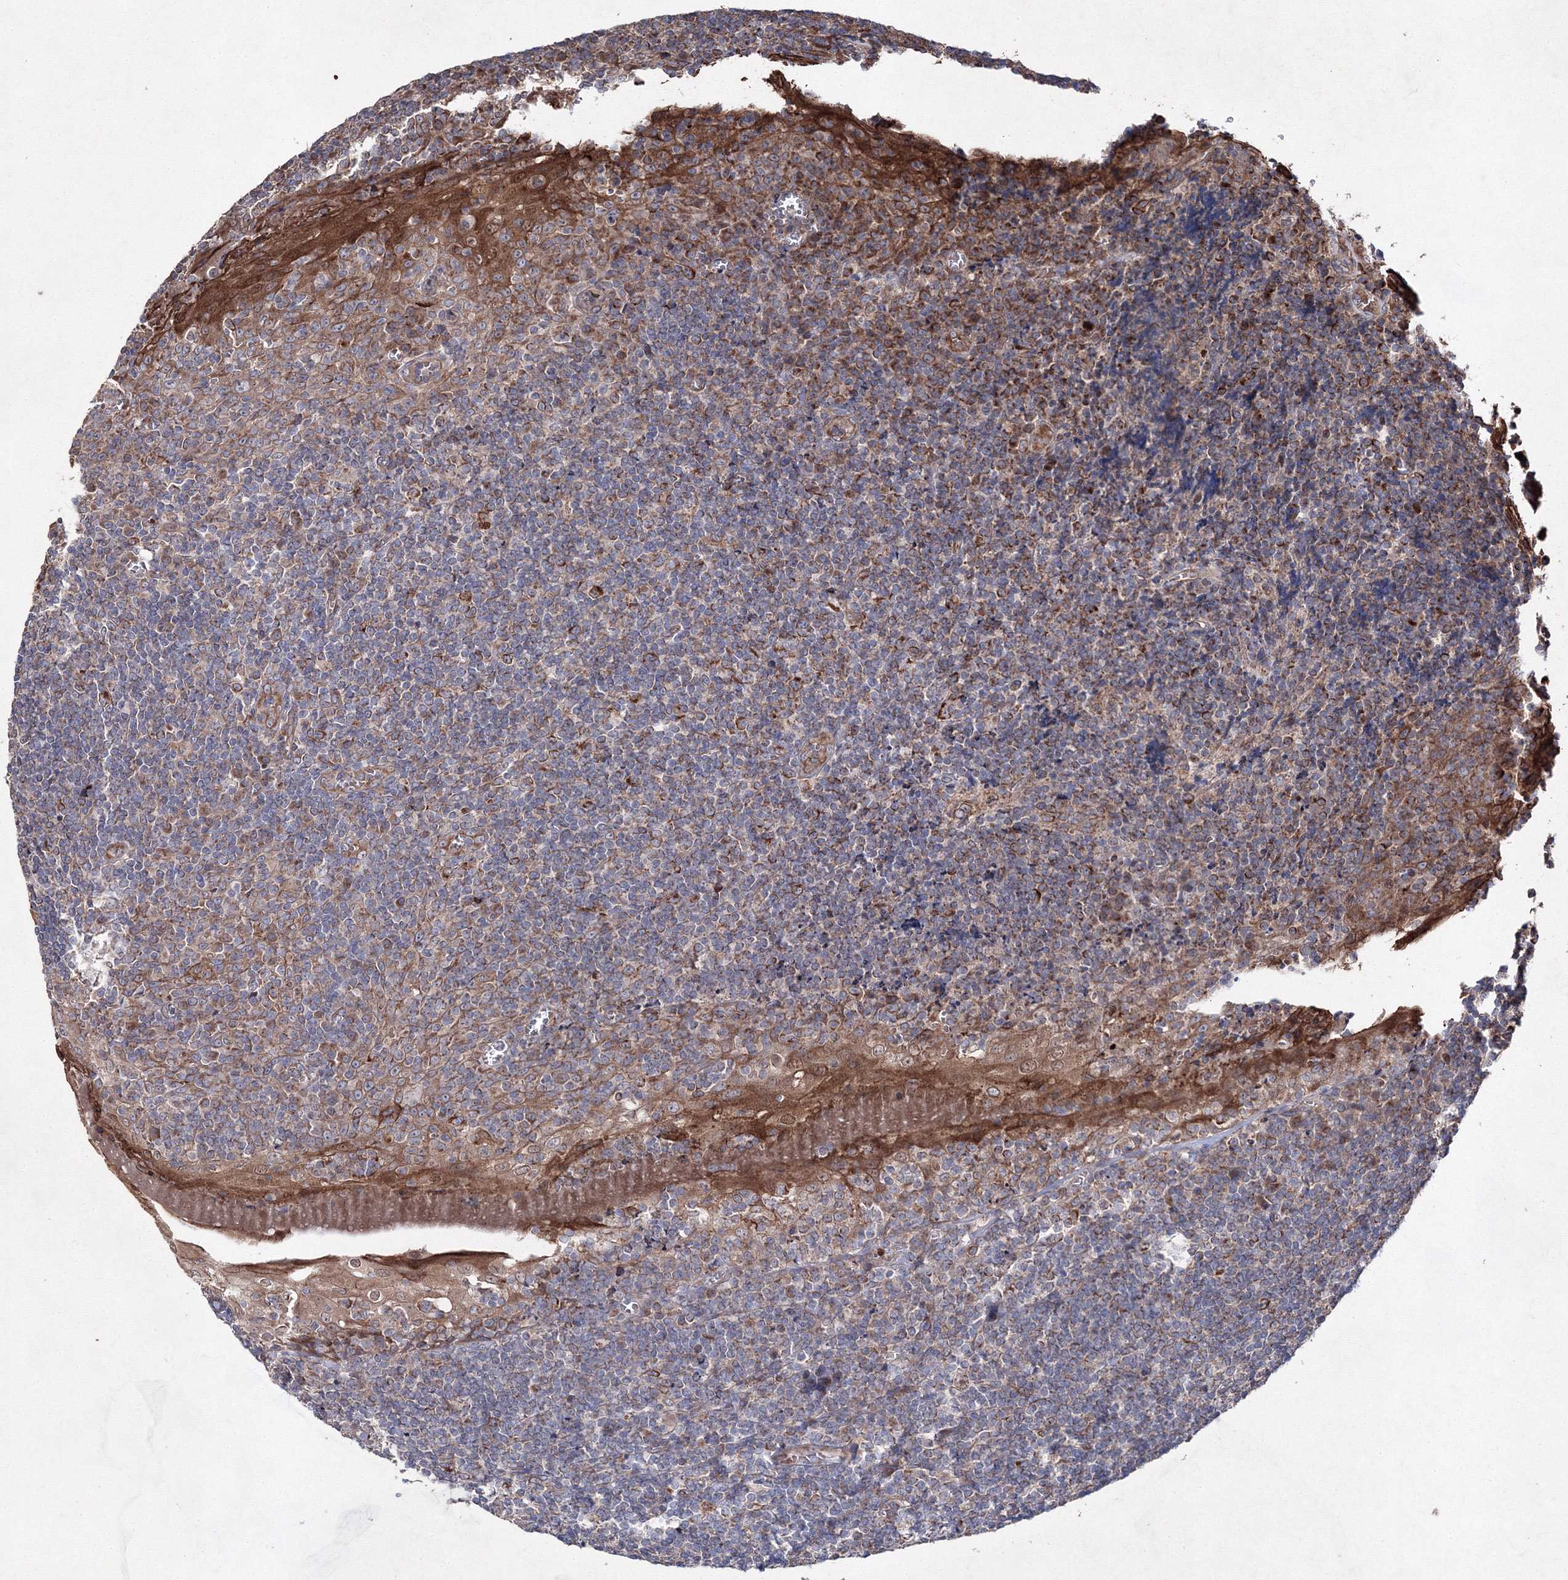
{"staining": {"intensity": "moderate", "quantity": ">75%", "location": "cytoplasmic/membranous"}, "tissue": "tonsil", "cell_type": "Germinal center cells", "image_type": "normal", "snomed": [{"axis": "morphology", "description": "Normal tissue, NOS"}, {"axis": "topography", "description": "Tonsil"}], "caption": "Immunohistochemistry (DAB (3,3'-diaminobenzidine)) staining of unremarkable human tonsil shows moderate cytoplasmic/membranous protein staining in about >75% of germinal center cells.", "gene": "GFM1", "patient": {"sex": "male", "age": 37}}